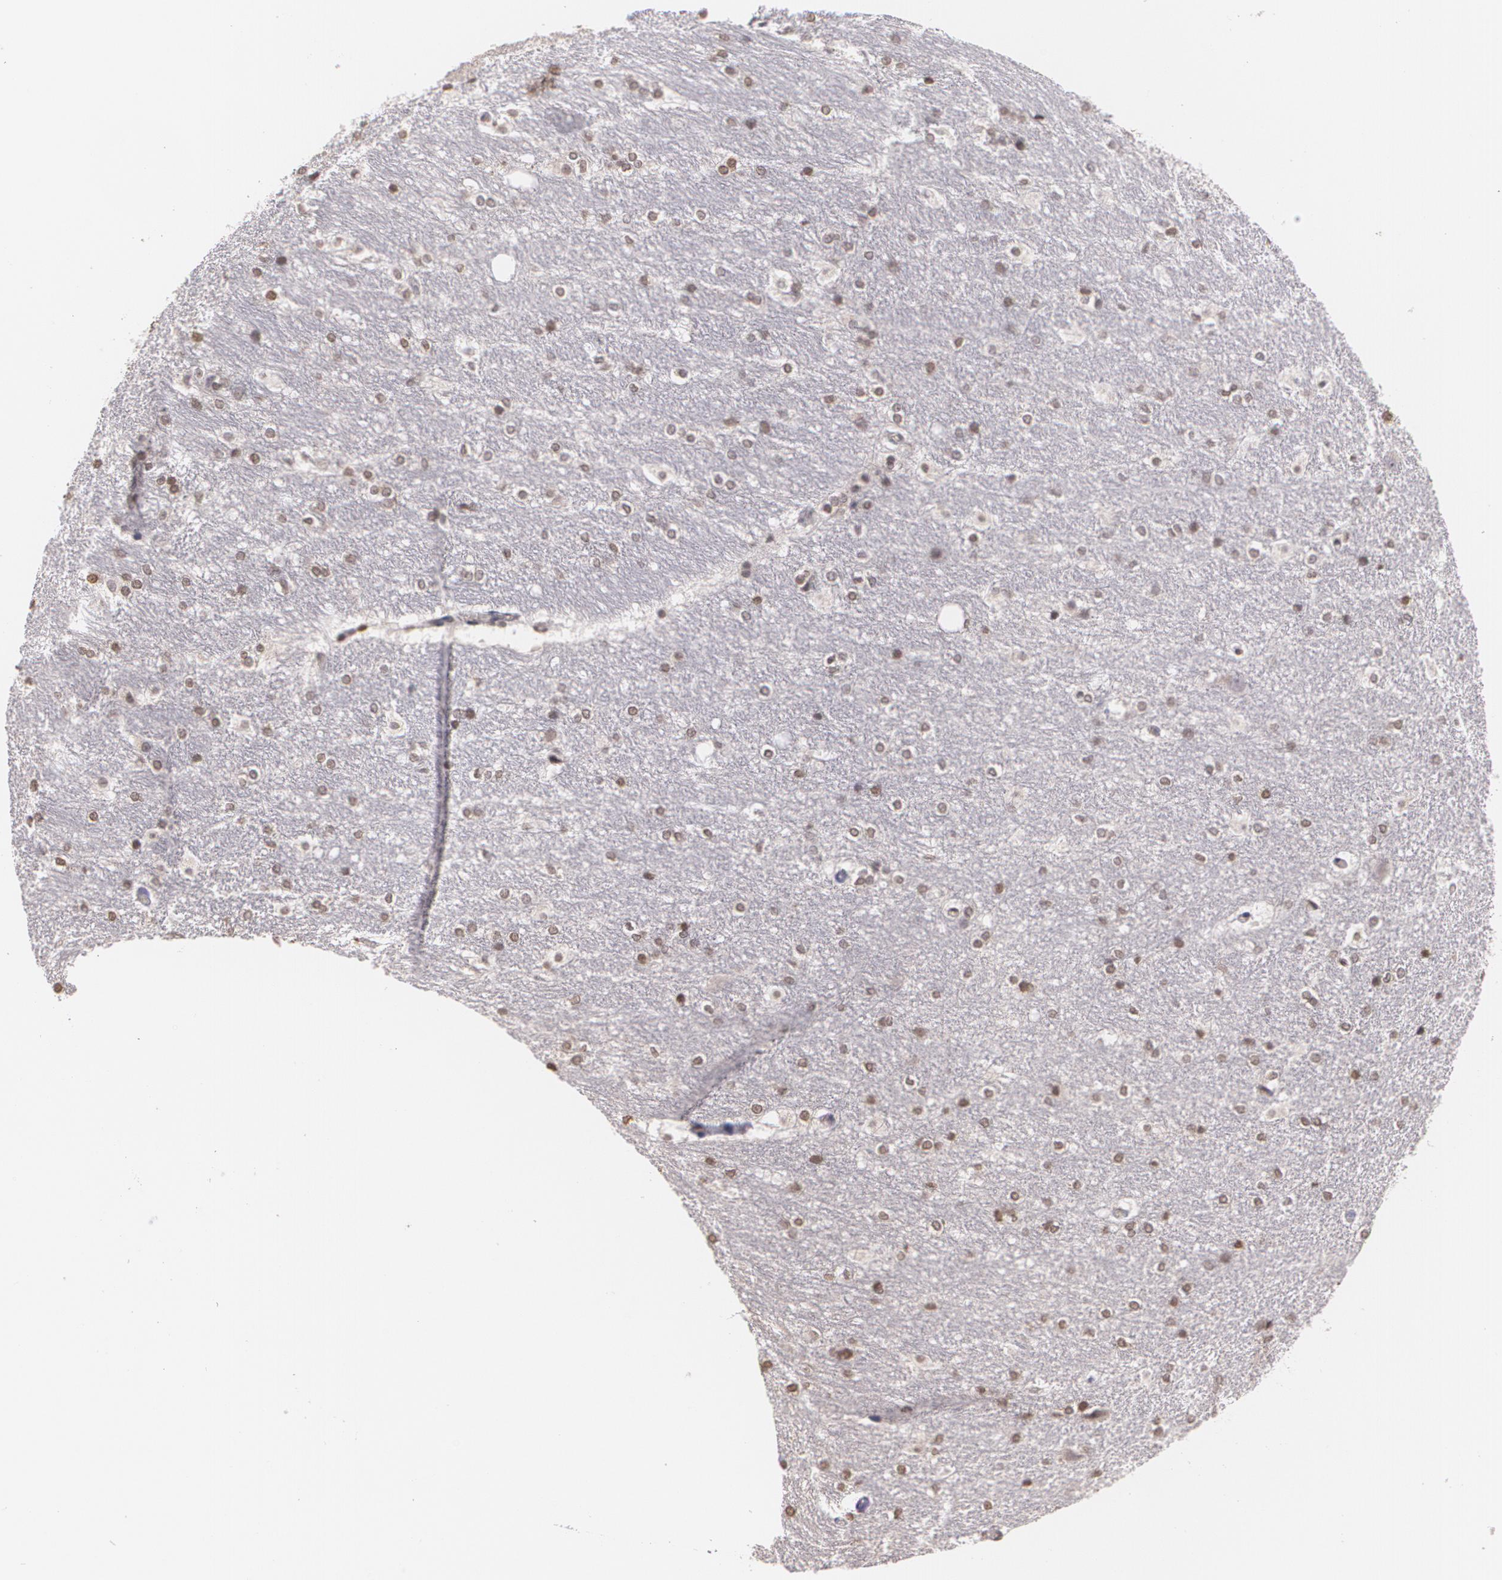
{"staining": {"intensity": "weak", "quantity": "25%-75%", "location": "nuclear"}, "tissue": "hippocampus", "cell_type": "Glial cells", "image_type": "normal", "snomed": [{"axis": "morphology", "description": "Normal tissue, NOS"}, {"axis": "topography", "description": "Hippocampus"}], "caption": "Protein expression by immunohistochemistry (IHC) demonstrates weak nuclear expression in about 25%-75% of glial cells in normal hippocampus. Using DAB (brown) and hematoxylin (blue) stains, captured at high magnification using brightfield microscopy.", "gene": "THRB", "patient": {"sex": "female", "age": 19}}